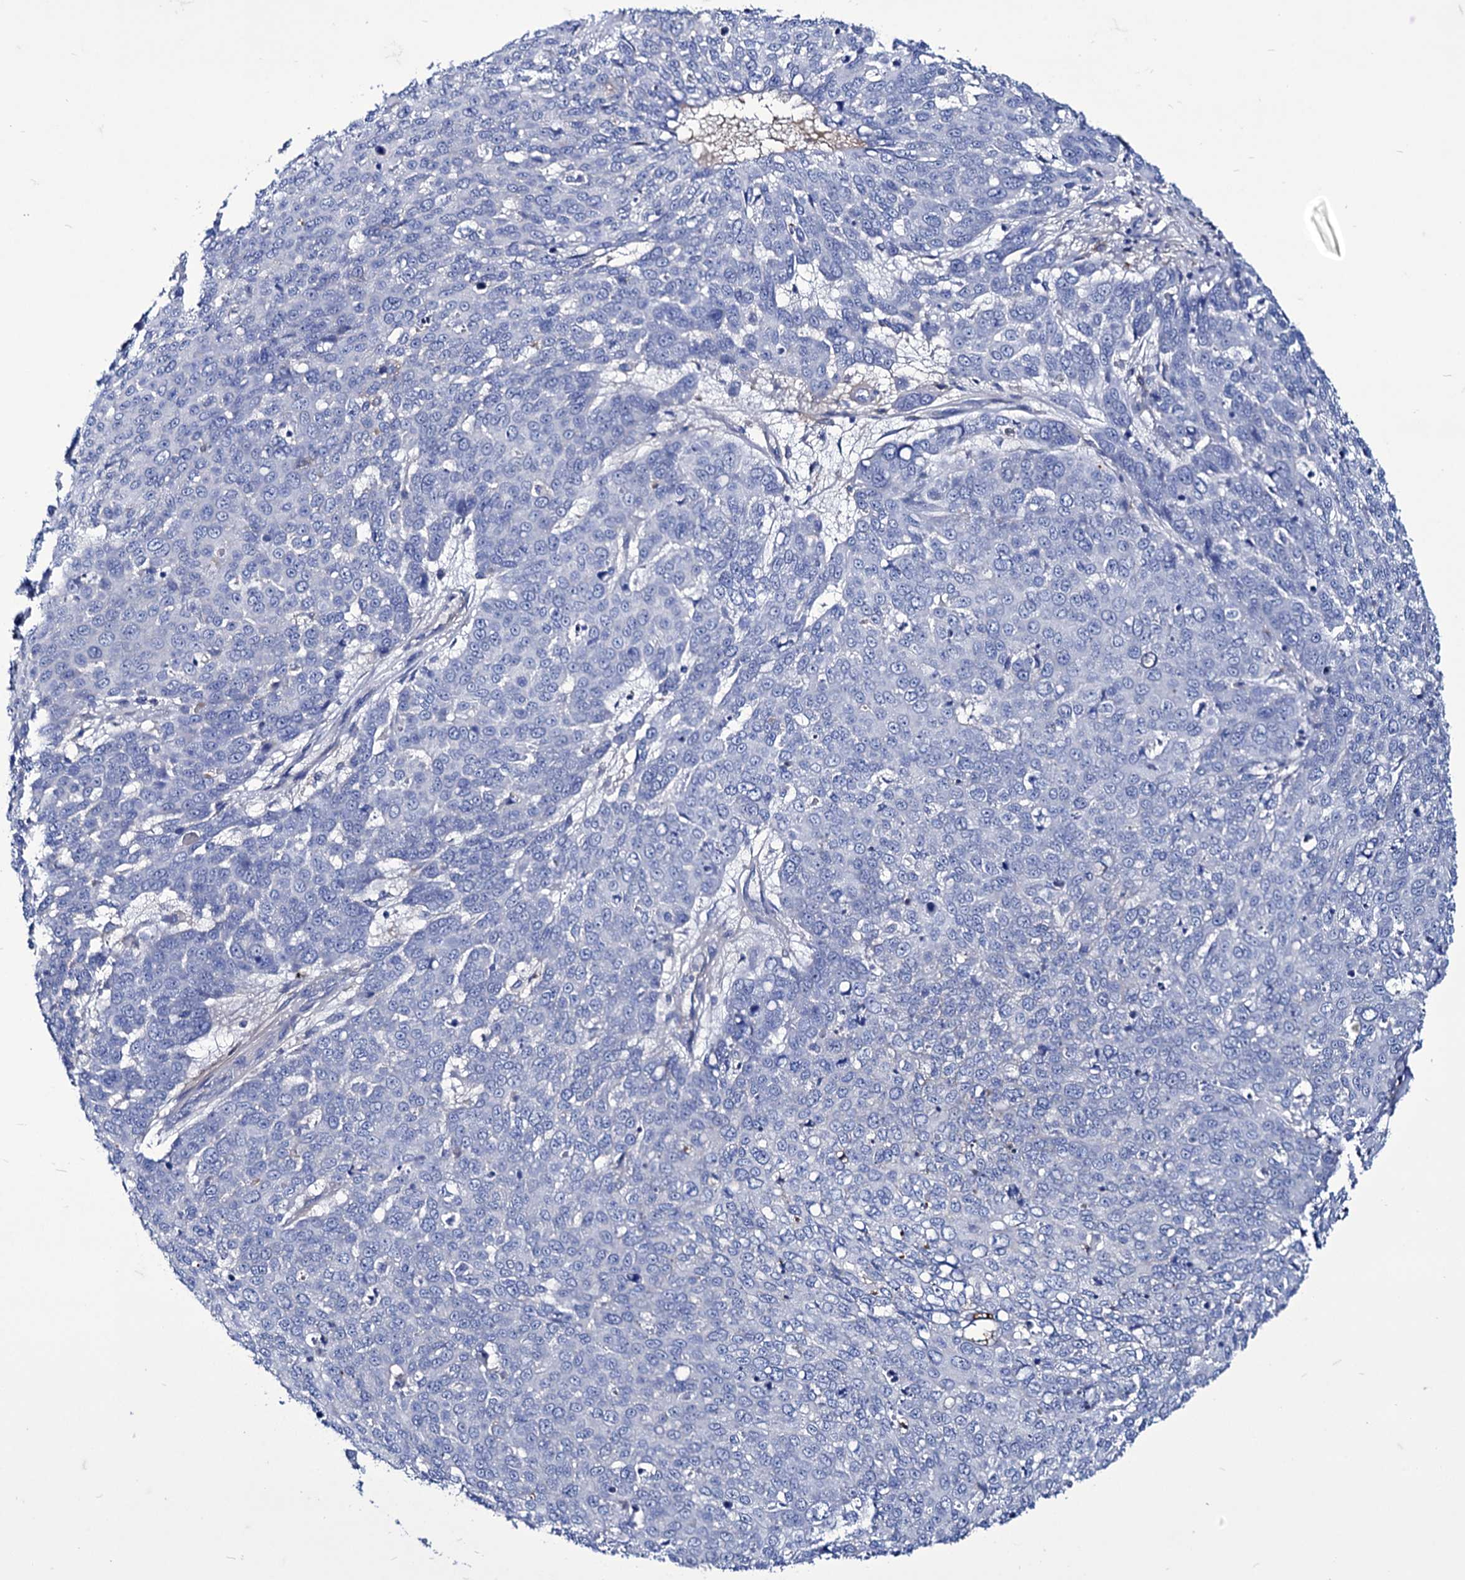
{"staining": {"intensity": "negative", "quantity": "none", "location": "none"}, "tissue": "skin cancer", "cell_type": "Tumor cells", "image_type": "cancer", "snomed": [{"axis": "morphology", "description": "Squamous cell carcinoma, NOS"}, {"axis": "topography", "description": "Skin"}], "caption": "Histopathology image shows no protein expression in tumor cells of skin cancer (squamous cell carcinoma) tissue.", "gene": "AXL", "patient": {"sex": "male", "age": 71}}